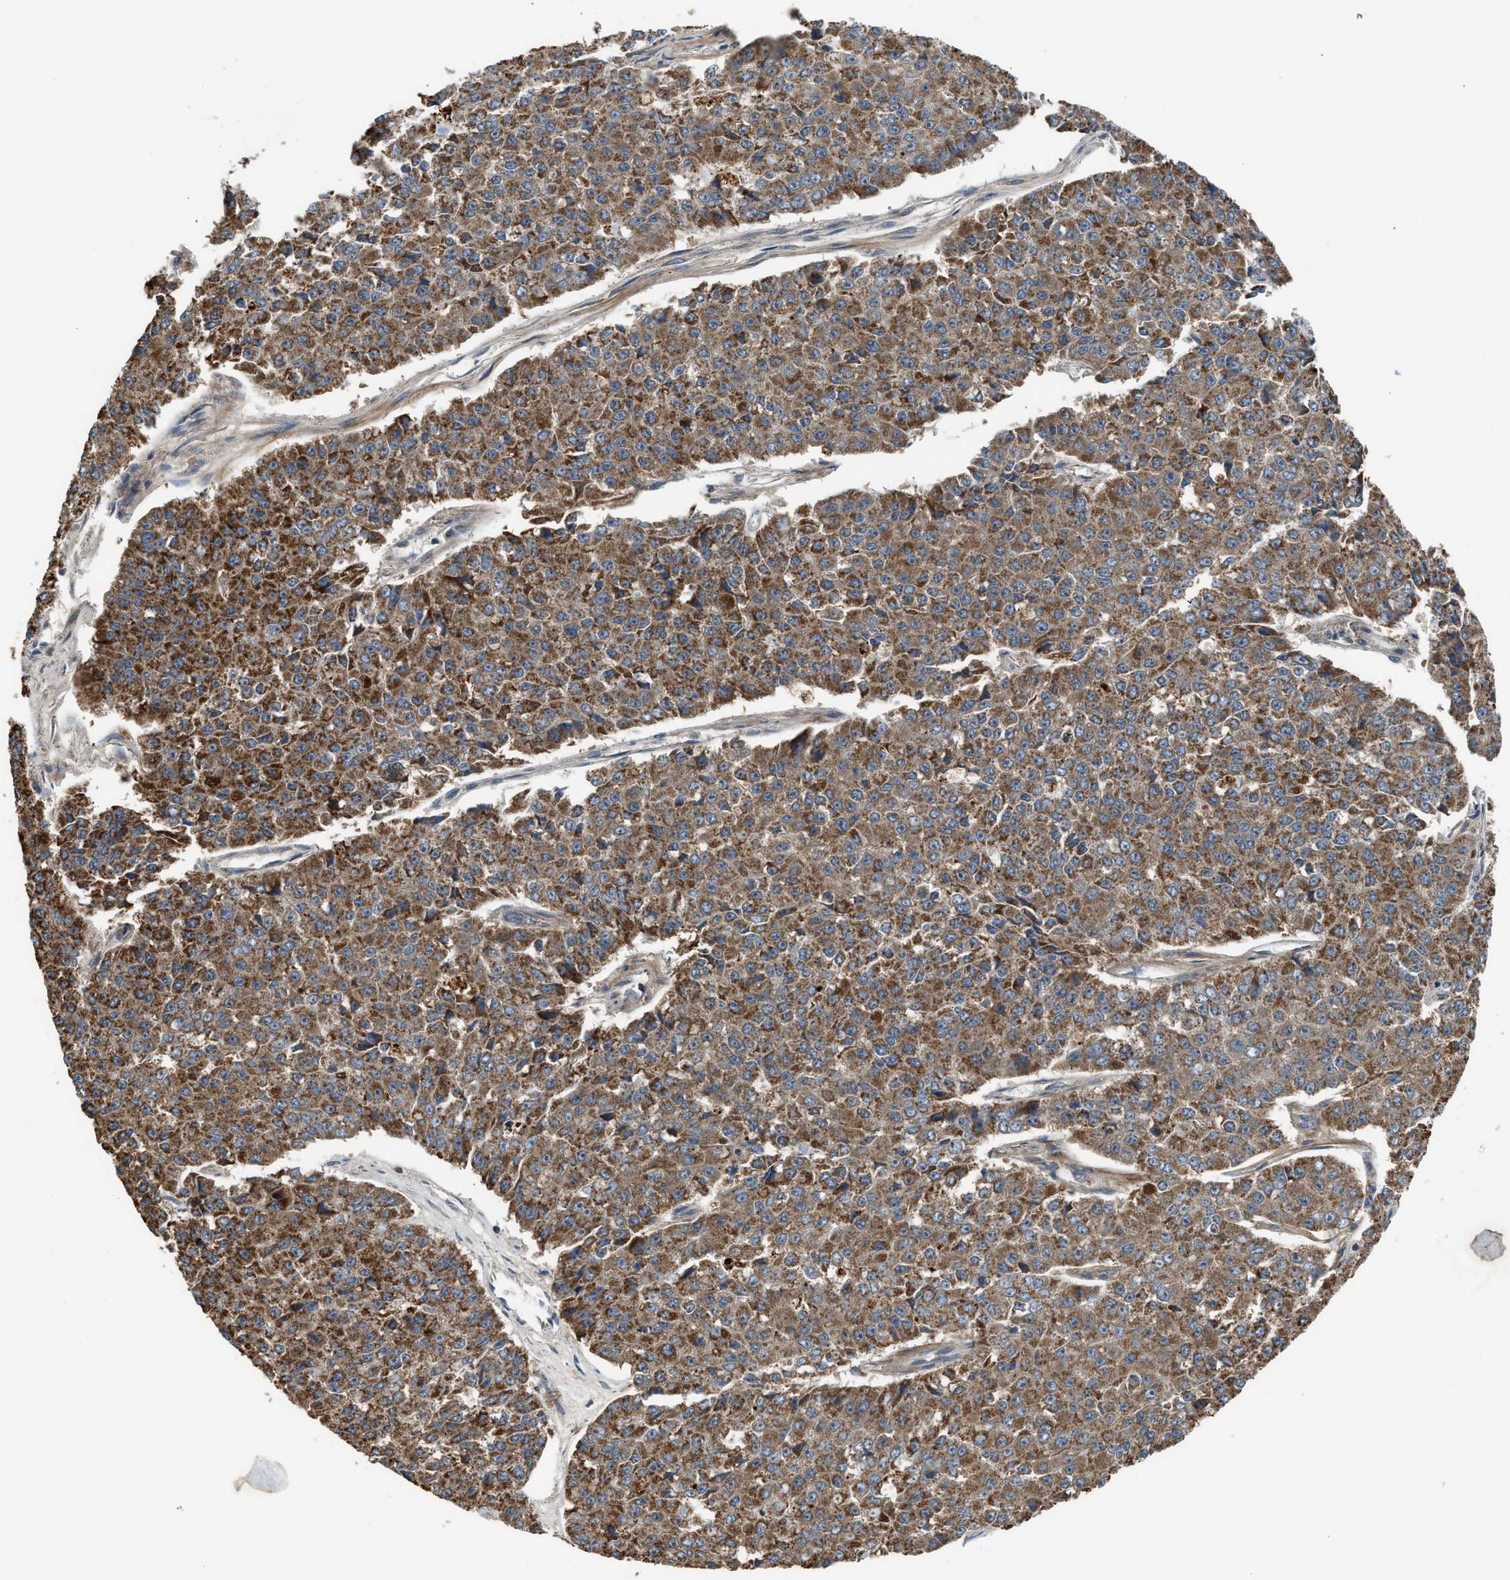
{"staining": {"intensity": "strong", "quantity": ">75%", "location": "cytoplasmic/membranous"}, "tissue": "pancreatic cancer", "cell_type": "Tumor cells", "image_type": "cancer", "snomed": [{"axis": "morphology", "description": "Adenocarcinoma, NOS"}, {"axis": "topography", "description": "Pancreas"}], "caption": "Immunohistochemistry of pancreatic adenocarcinoma shows high levels of strong cytoplasmic/membranous staining in about >75% of tumor cells.", "gene": "STARD3", "patient": {"sex": "male", "age": 50}}